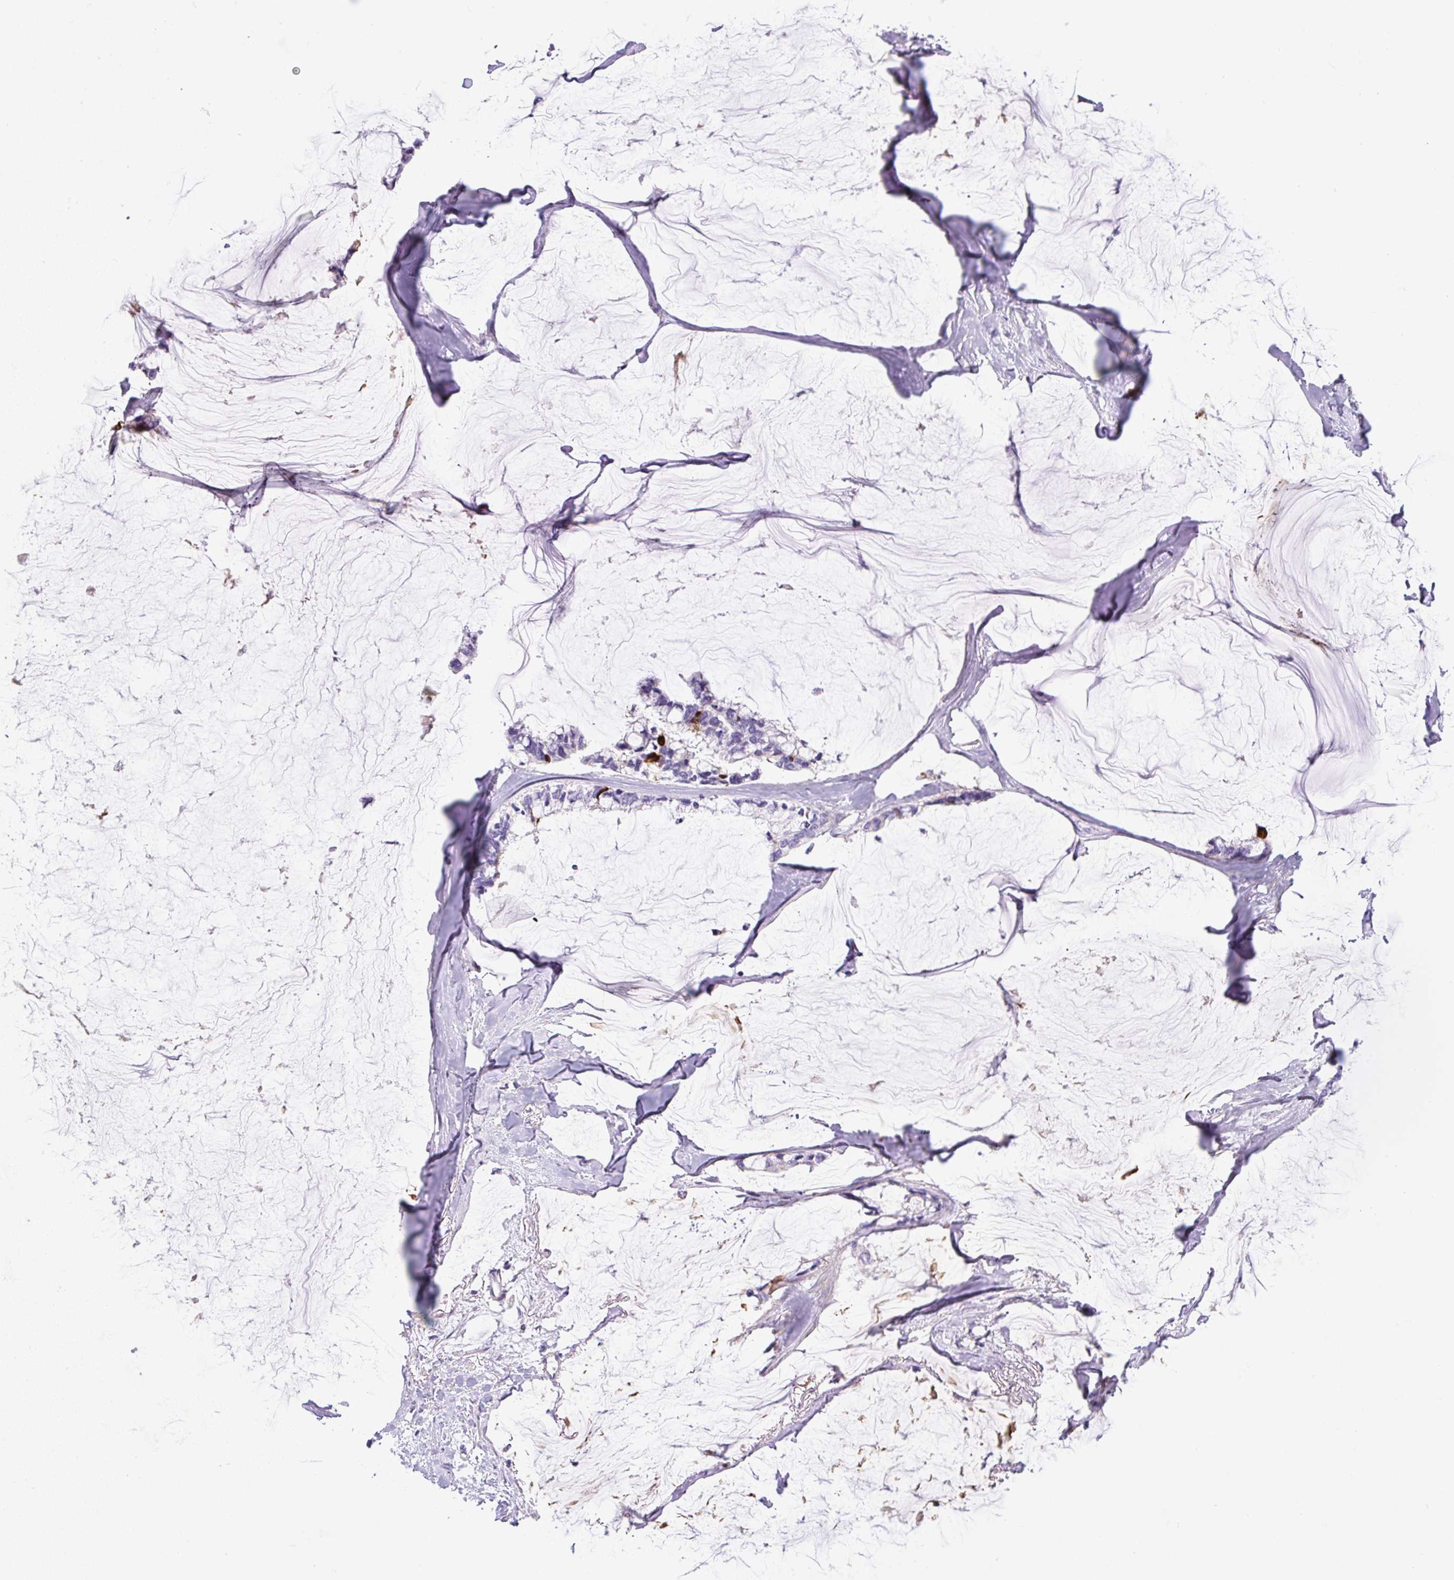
{"staining": {"intensity": "negative", "quantity": "none", "location": "none"}, "tissue": "ovarian cancer", "cell_type": "Tumor cells", "image_type": "cancer", "snomed": [{"axis": "morphology", "description": "Cystadenocarcinoma, mucinous, NOS"}, {"axis": "topography", "description": "Ovary"}], "caption": "Ovarian cancer was stained to show a protein in brown. There is no significant positivity in tumor cells.", "gene": "PIP5KL1", "patient": {"sex": "female", "age": 39}}